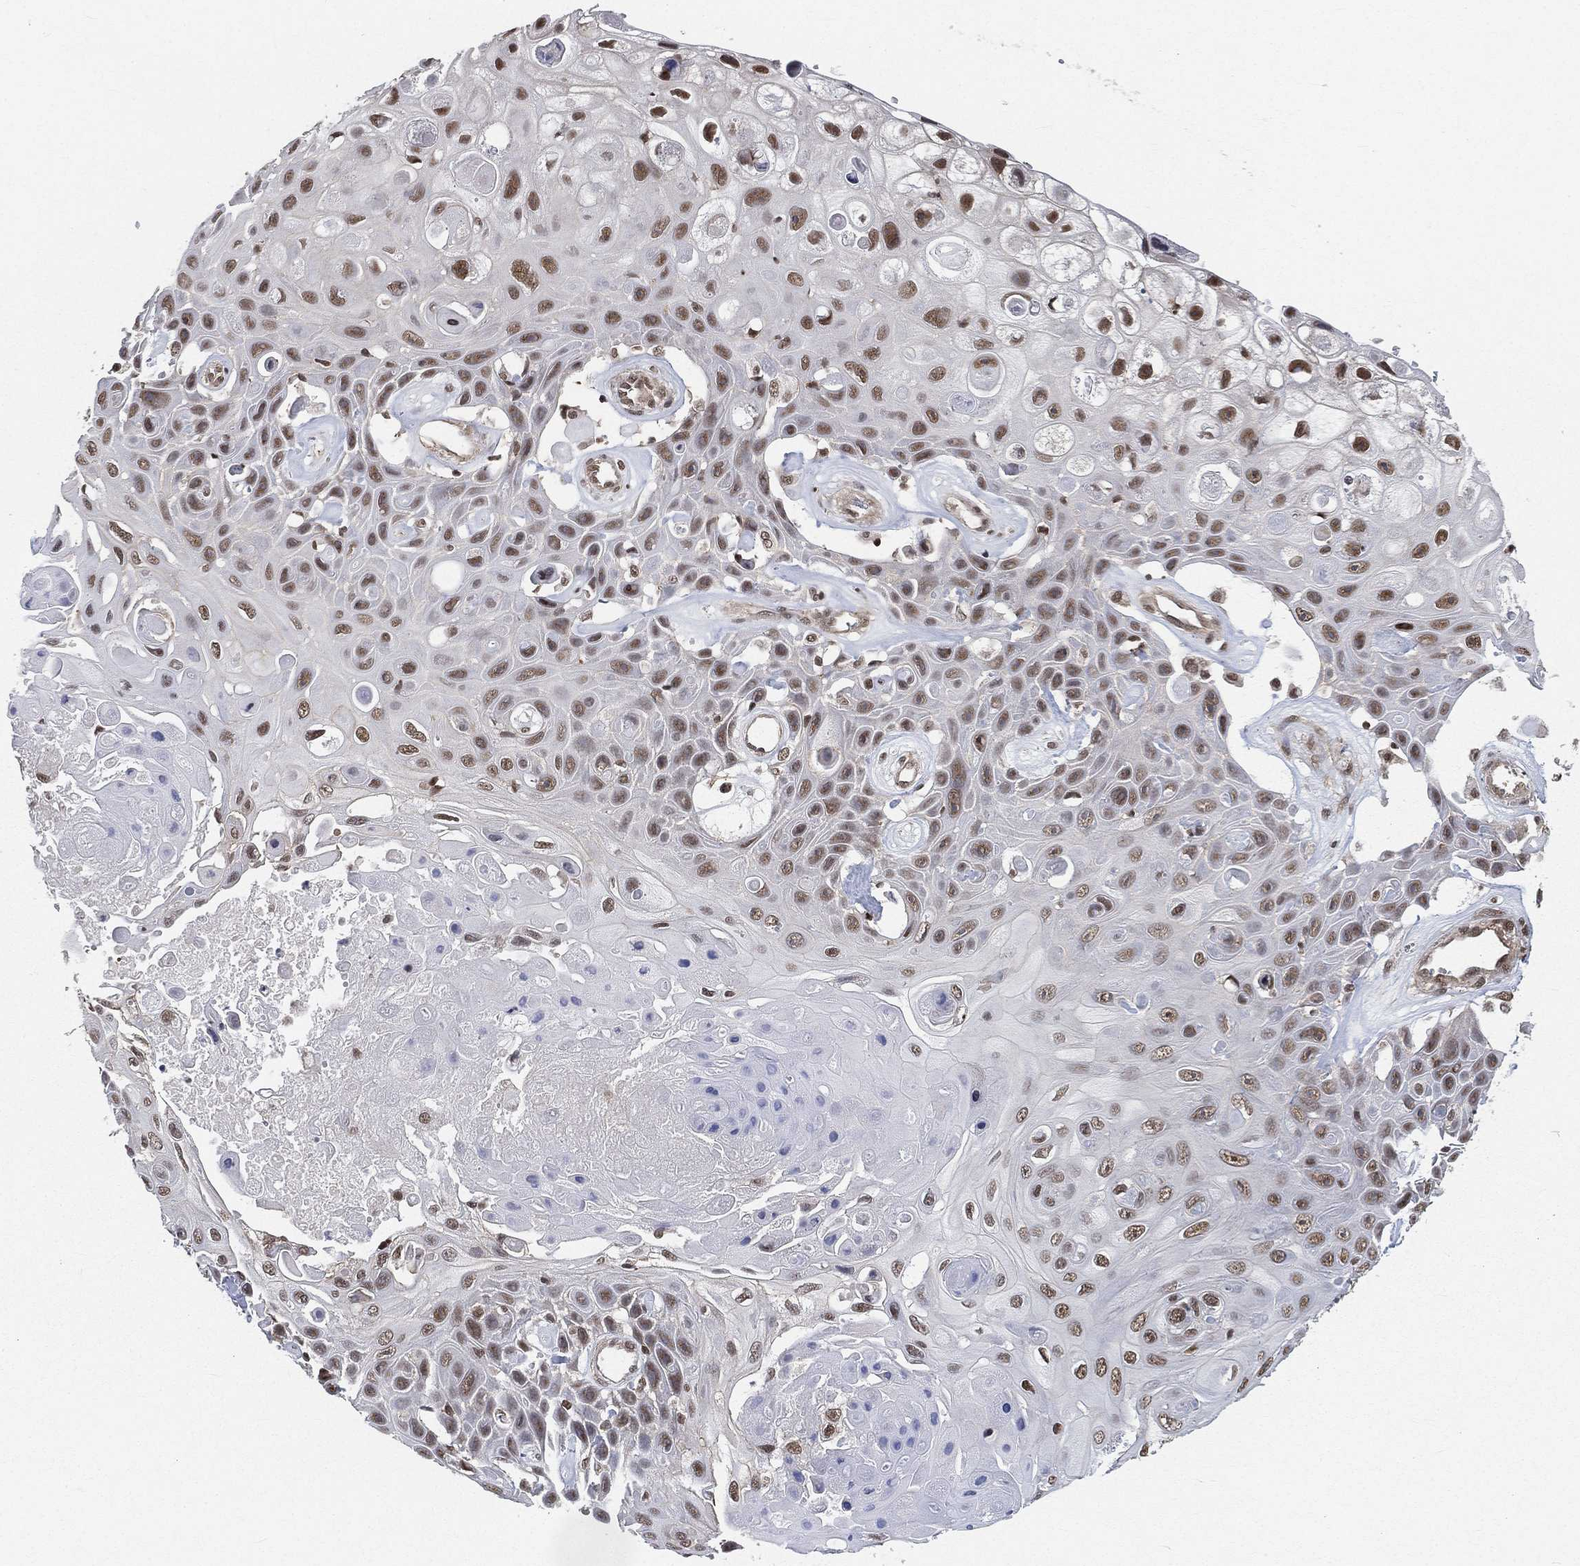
{"staining": {"intensity": "strong", "quantity": ">75%", "location": "nuclear"}, "tissue": "skin cancer", "cell_type": "Tumor cells", "image_type": "cancer", "snomed": [{"axis": "morphology", "description": "Squamous cell carcinoma, NOS"}, {"axis": "topography", "description": "Skin"}], "caption": "Squamous cell carcinoma (skin) stained with DAB IHC reveals high levels of strong nuclear staining in approximately >75% of tumor cells. The staining was performed using DAB, with brown indicating positive protein expression. Nuclei are stained blue with hematoxylin.", "gene": "RSRC2", "patient": {"sex": "male", "age": 82}}